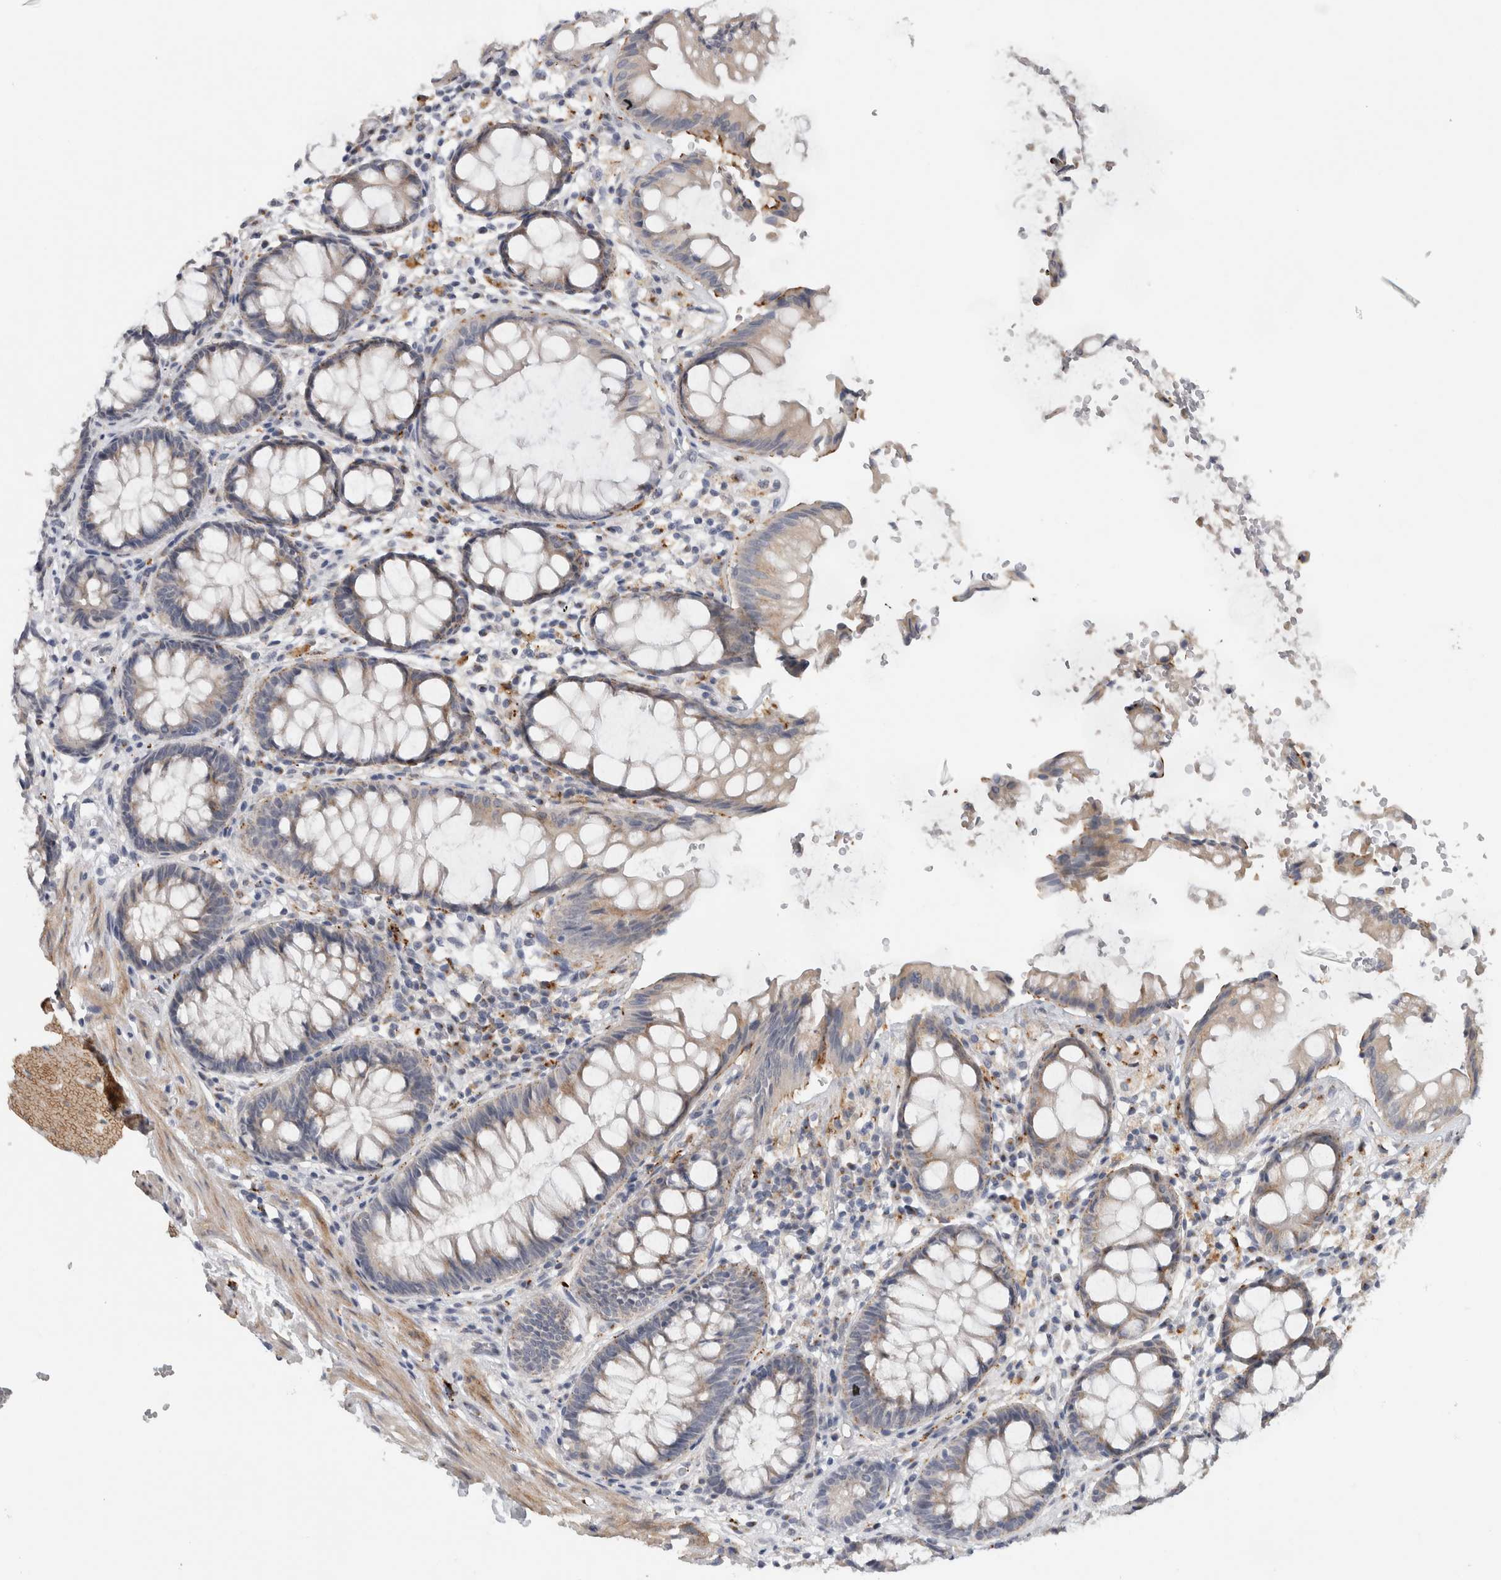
{"staining": {"intensity": "moderate", "quantity": "<25%", "location": "cytoplasmic/membranous"}, "tissue": "rectum", "cell_type": "Glandular cells", "image_type": "normal", "snomed": [{"axis": "morphology", "description": "Normal tissue, NOS"}, {"axis": "topography", "description": "Rectum"}], "caption": "The histopathology image shows immunohistochemical staining of benign rectum. There is moderate cytoplasmic/membranous staining is seen in approximately <25% of glandular cells.", "gene": "MGAT1", "patient": {"sex": "male", "age": 64}}